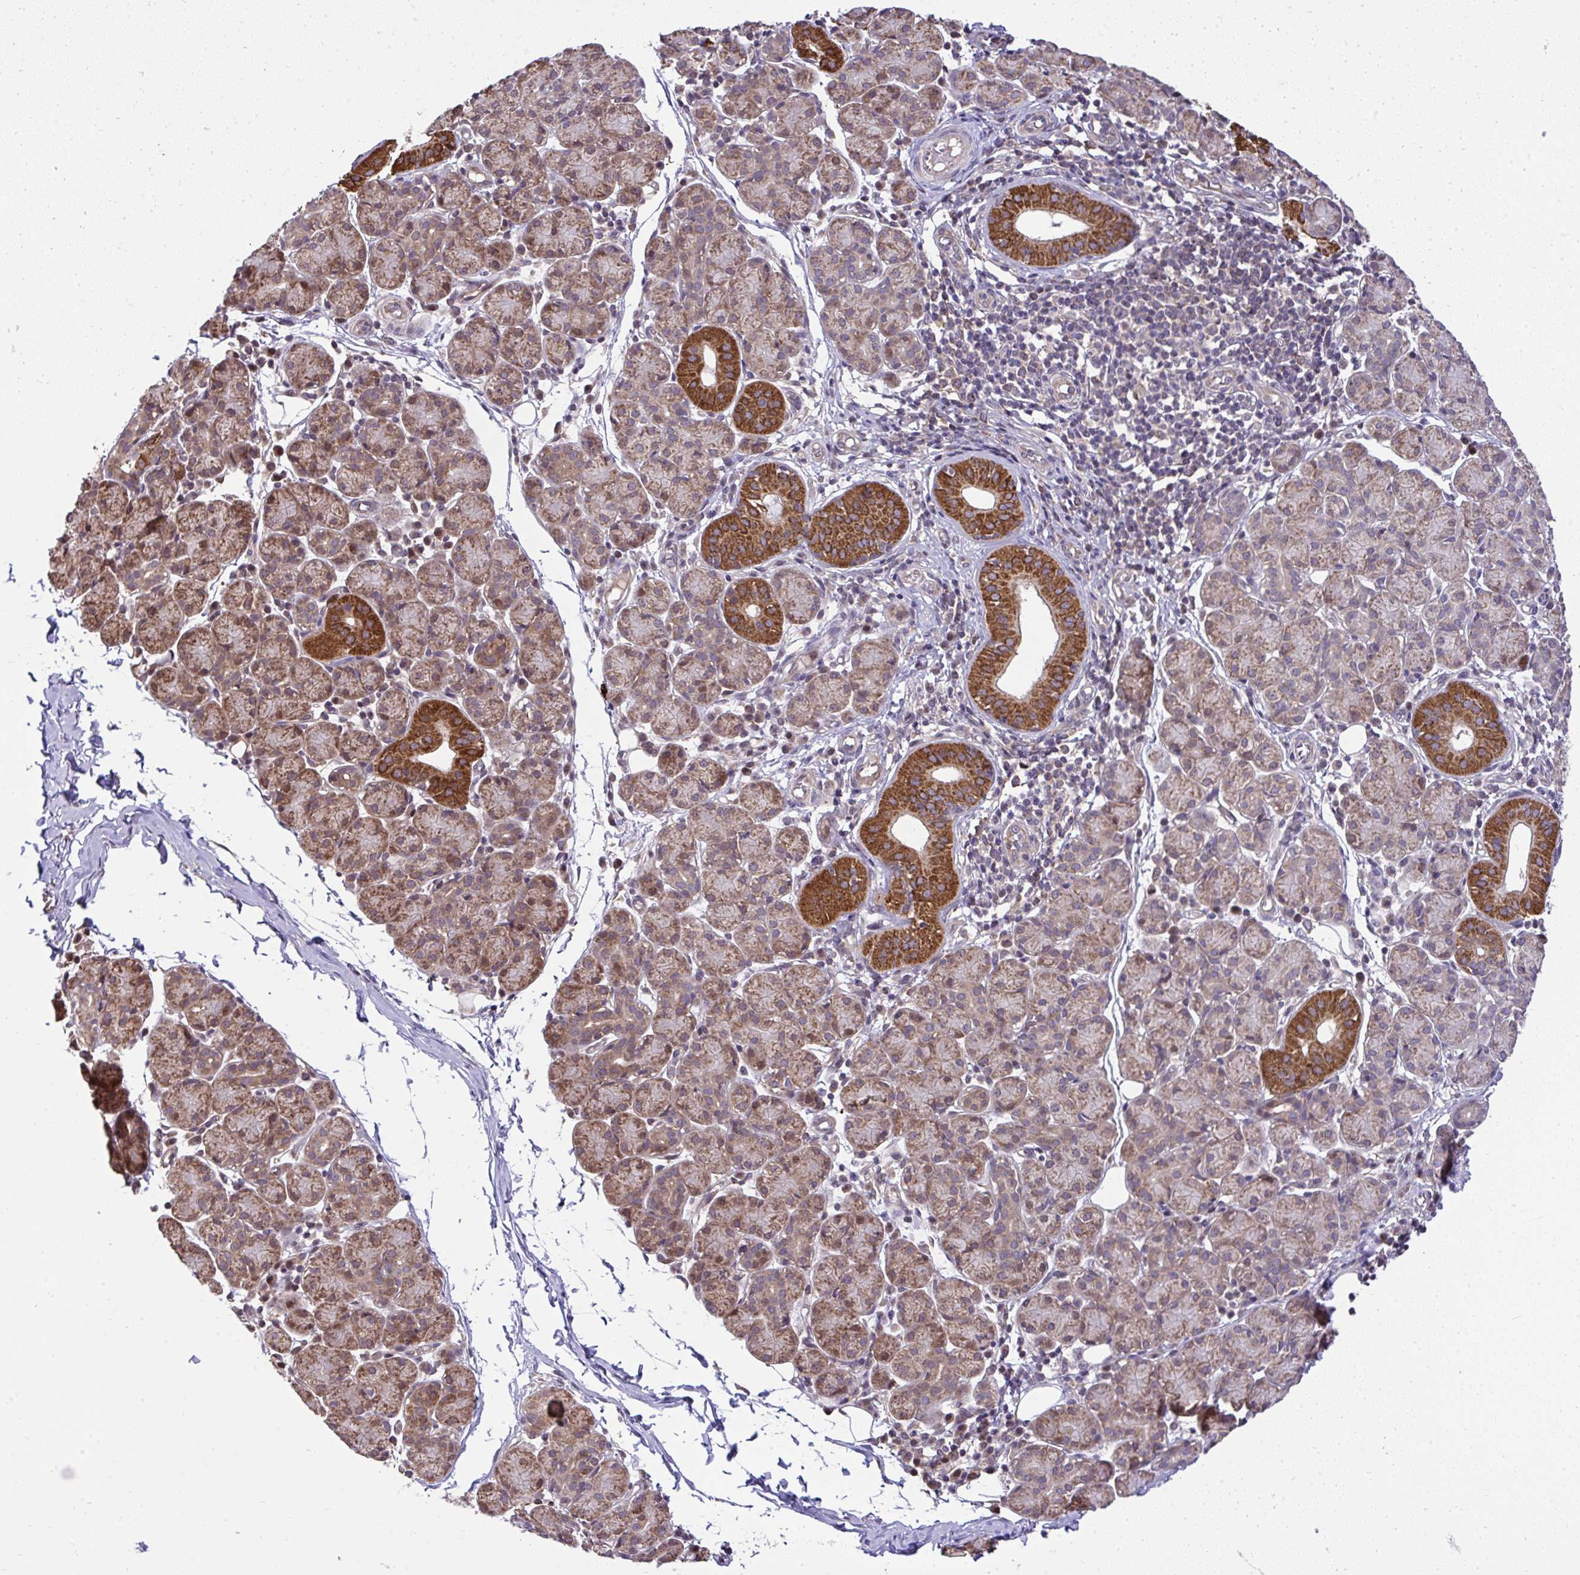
{"staining": {"intensity": "strong", "quantity": "25%-75%", "location": "cytoplasmic/membranous"}, "tissue": "salivary gland", "cell_type": "Glandular cells", "image_type": "normal", "snomed": [{"axis": "morphology", "description": "Normal tissue, NOS"}, {"axis": "morphology", "description": "Inflammation, NOS"}, {"axis": "topography", "description": "Lymph node"}, {"axis": "topography", "description": "Salivary gland"}], "caption": "Salivary gland stained with DAB IHC reveals high levels of strong cytoplasmic/membranous expression in about 25%-75% of glandular cells. Using DAB (brown) and hematoxylin (blue) stains, captured at high magnification using brightfield microscopy.", "gene": "RDH14", "patient": {"sex": "male", "age": 3}}